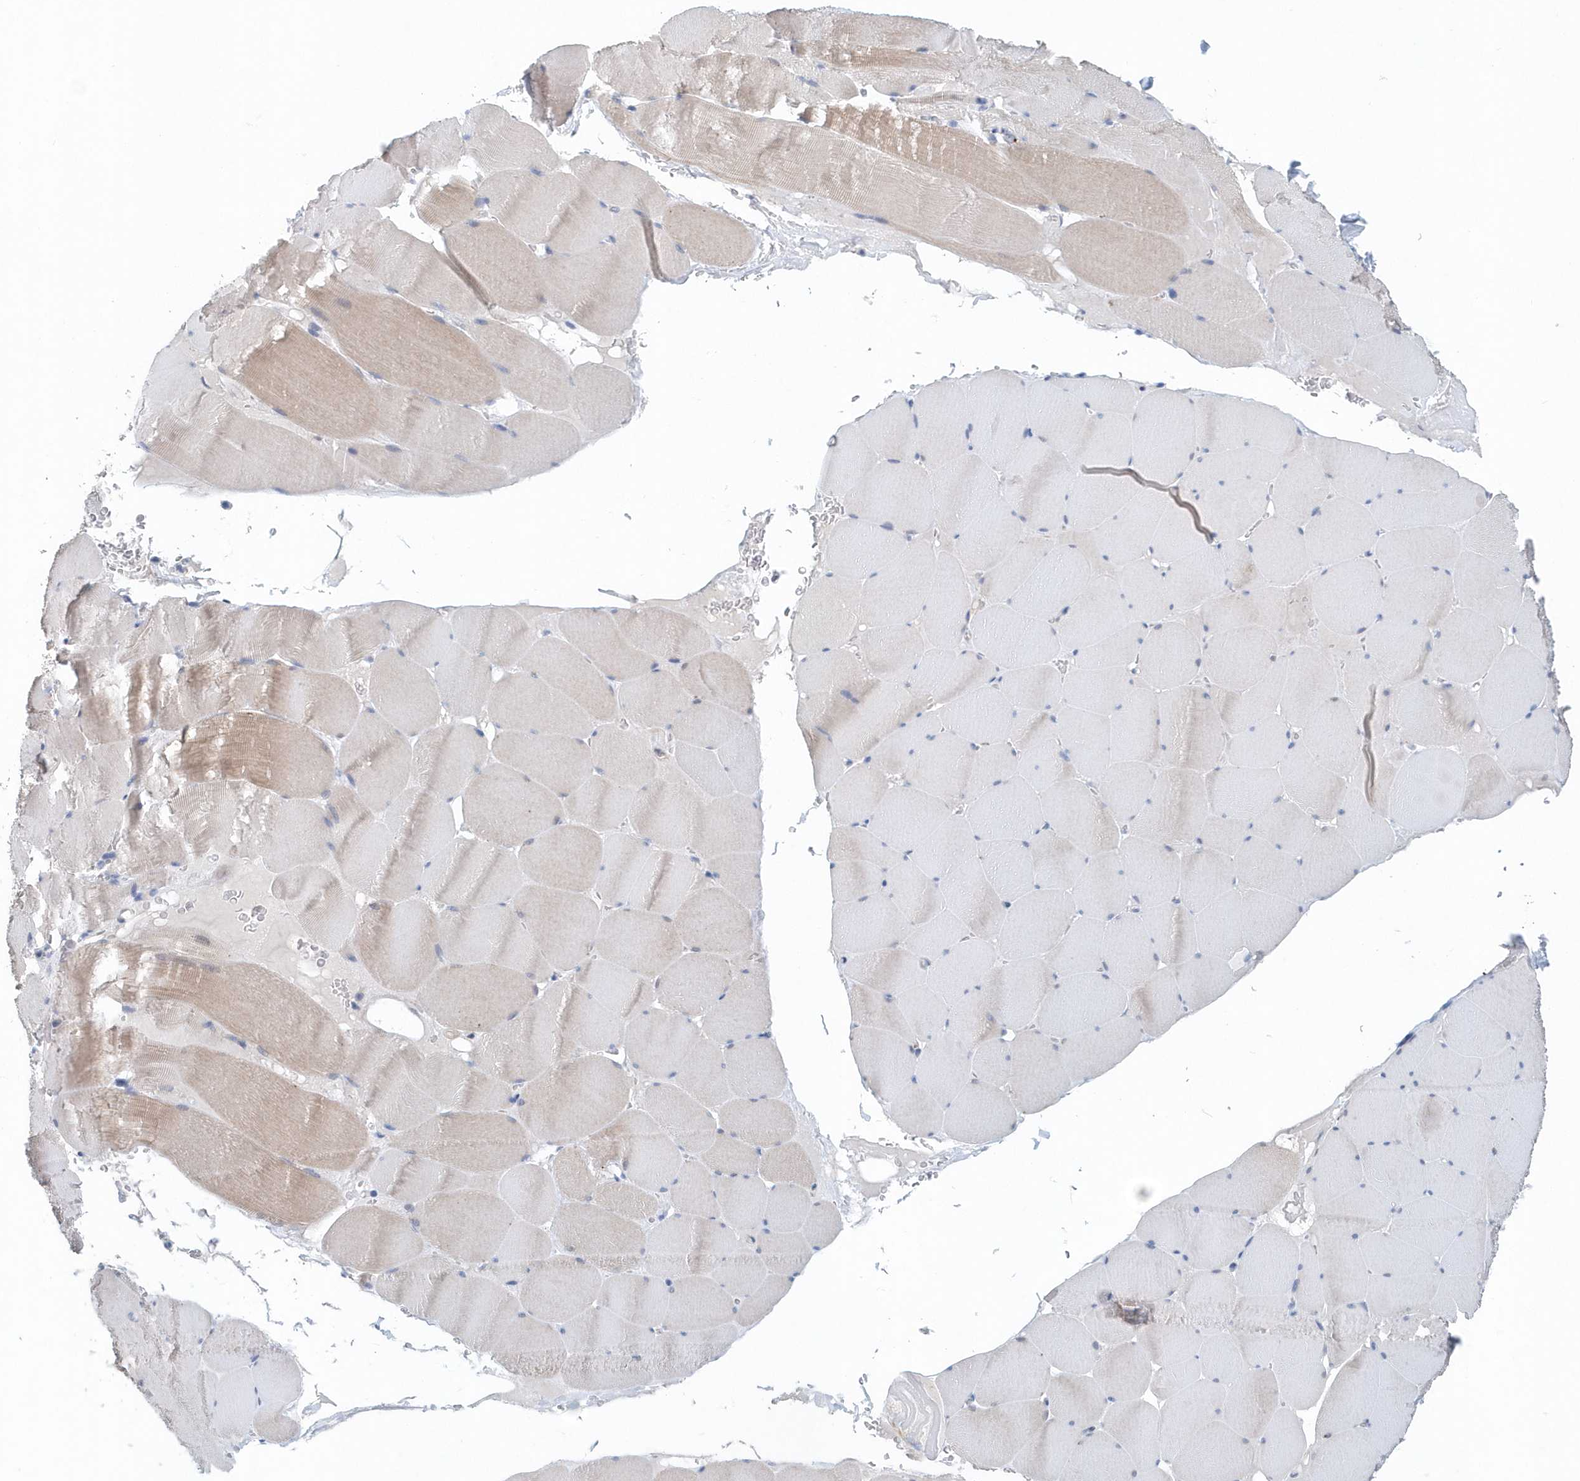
{"staining": {"intensity": "weak", "quantity": "25%-75%", "location": "cytoplasmic/membranous"}, "tissue": "skeletal muscle", "cell_type": "Myocytes", "image_type": "normal", "snomed": [{"axis": "morphology", "description": "Normal tissue, NOS"}, {"axis": "topography", "description": "Skeletal muscle"}], "caption": "An image showing weak cytoplasmic/membranous expression in approximately 25%-75% of myocytes in unremarkable skeletal muscle, as visualized by brown immunohistochemical staining.", "gene": "PFN2", "patient": {"sex": "male", "age": 62}}